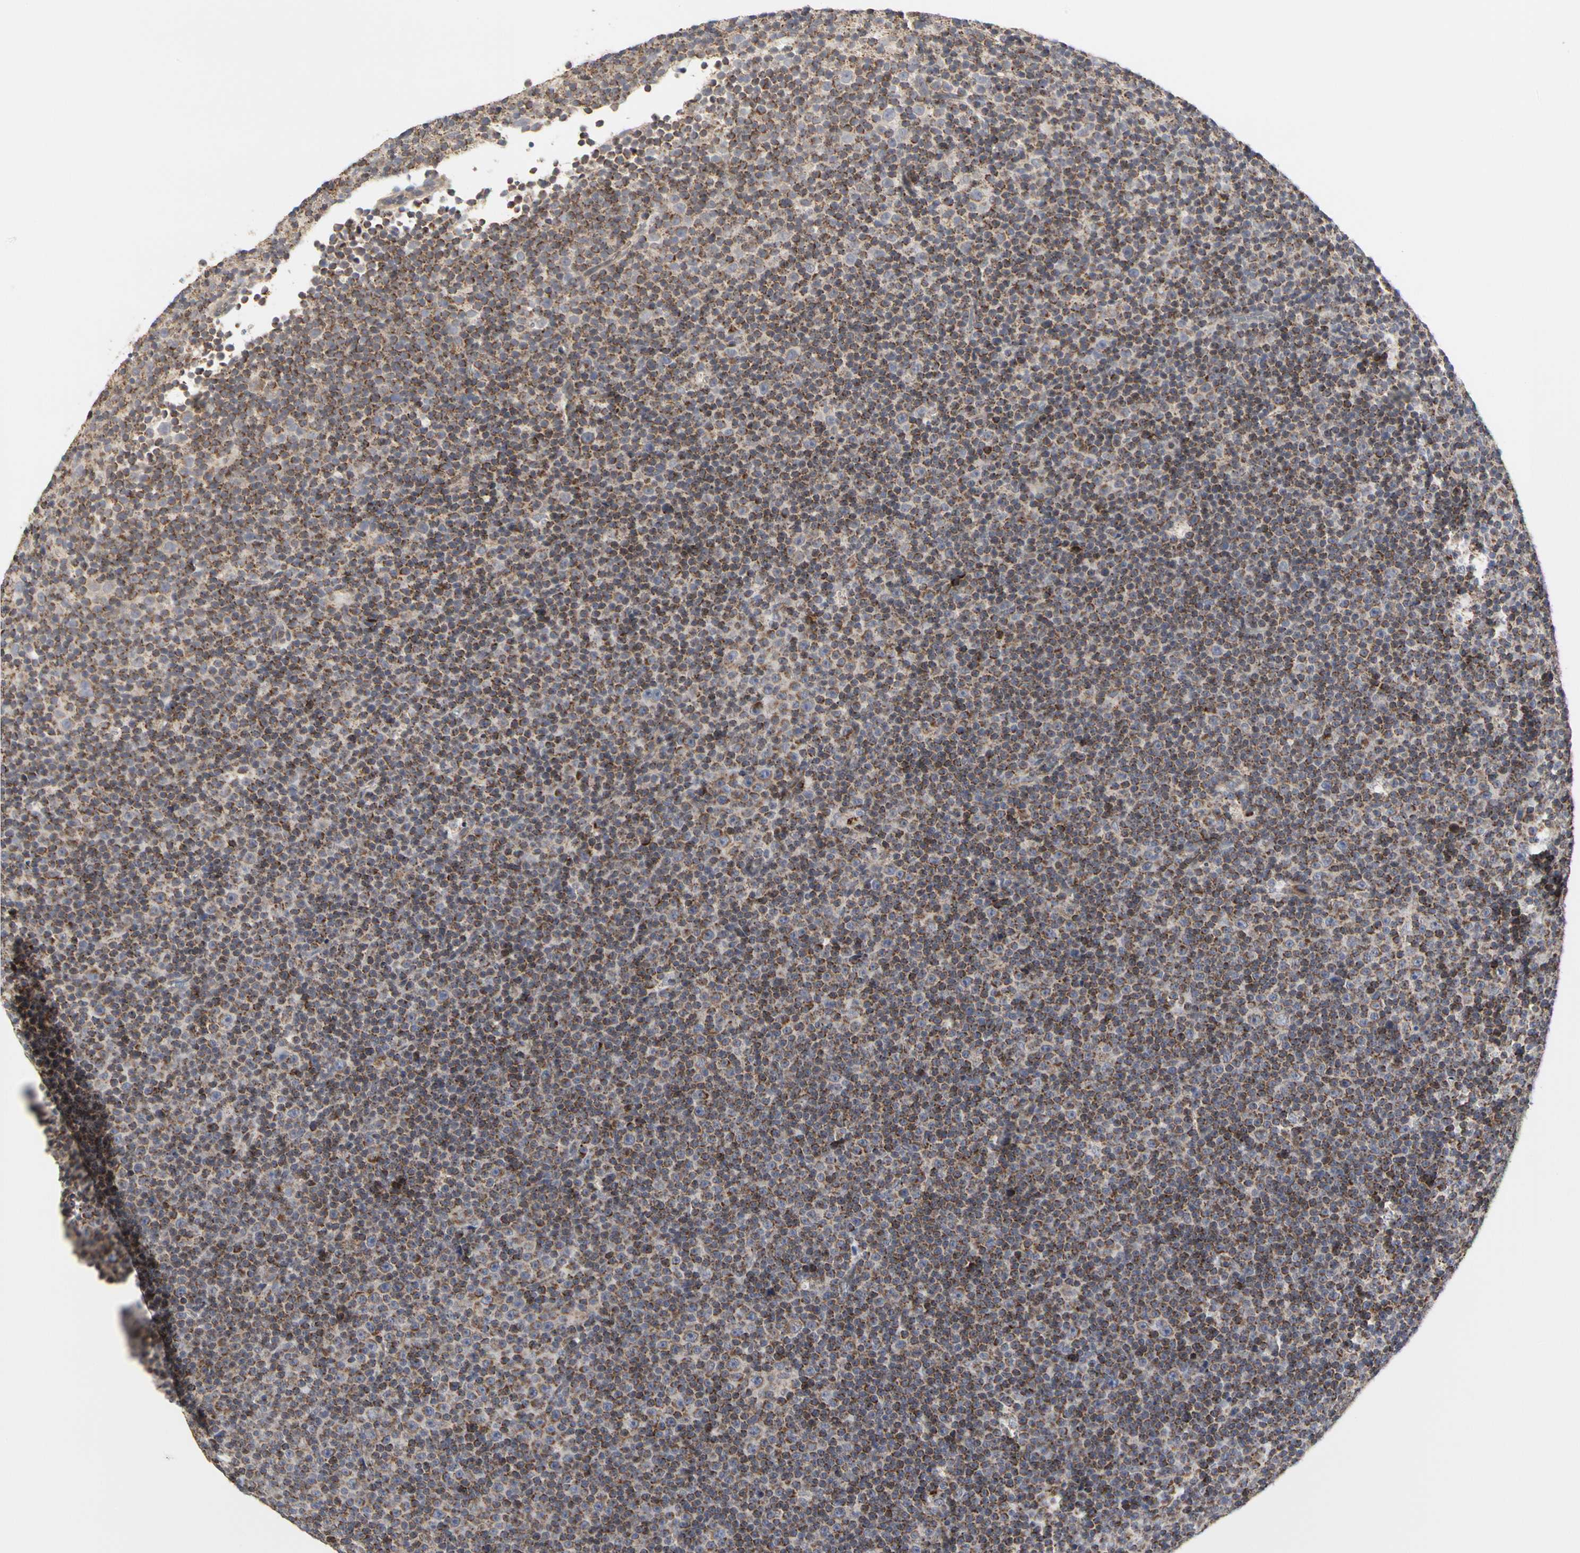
{"staining": {"intensity": "moderate", "quantity": "25%-75%", "location": "cytoplasmic/membranous"}, "tissue": "lymphoma", "cell_type": "Tumor cells", "image_type": "cancer", "snomed": [{"axis": "morphology", "description": "Malignant lymphoma, non-Hodgkin's type, Low grade"}, {"axis": "topography", "description": "Lymph node"}], "caption": "This image displays IHC staining of human low-grade malignant lymphoma, non-Hodgkin's type, with medium moderate cytoplasmic/membranous positivity in approximately 25%-75% of tumor cells.", "gene": "TSKU", "patient": {"sex": "female", "age": 67}}